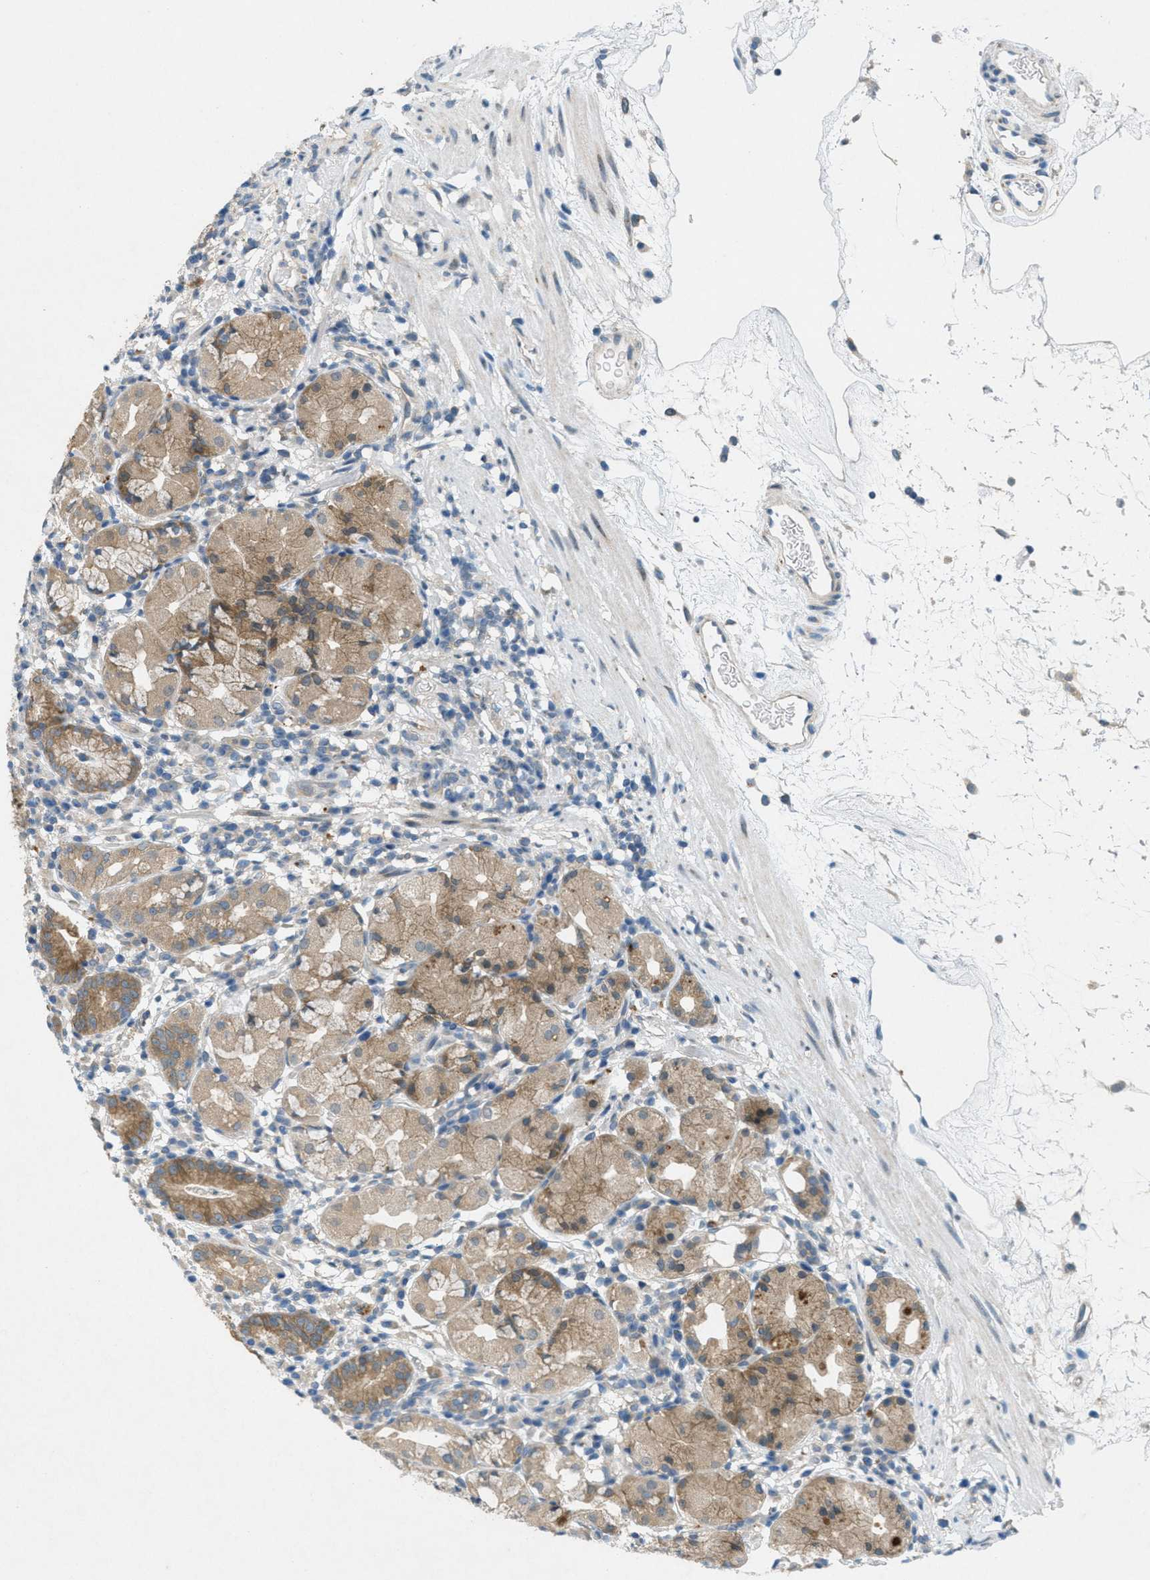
{"staining": {"intensity": "moderate", "quantity": ">75%", "location": "cytoplasmic/membranous"}, "tissue": "stomach", "cell_type": "Glandular cells", "image_type": "normal", "snomed": [{"axis": "morphology", "description": "Normal tissue, NOS"}, {"axis": "topography", "description": "Stomach"}, {"axis": "topography", "description": "Stomach, lower"}], "caption": "Glandular cells exhibit medium levels of moderate cytoplasmic/membranous positivity in about >75% of cells in normal human stomach. (DAB IHC, brown staining for protein, blue staining for nuclei).", "gene": "SIGMAR1", "patient": {"sex": "female", "age": 75}}